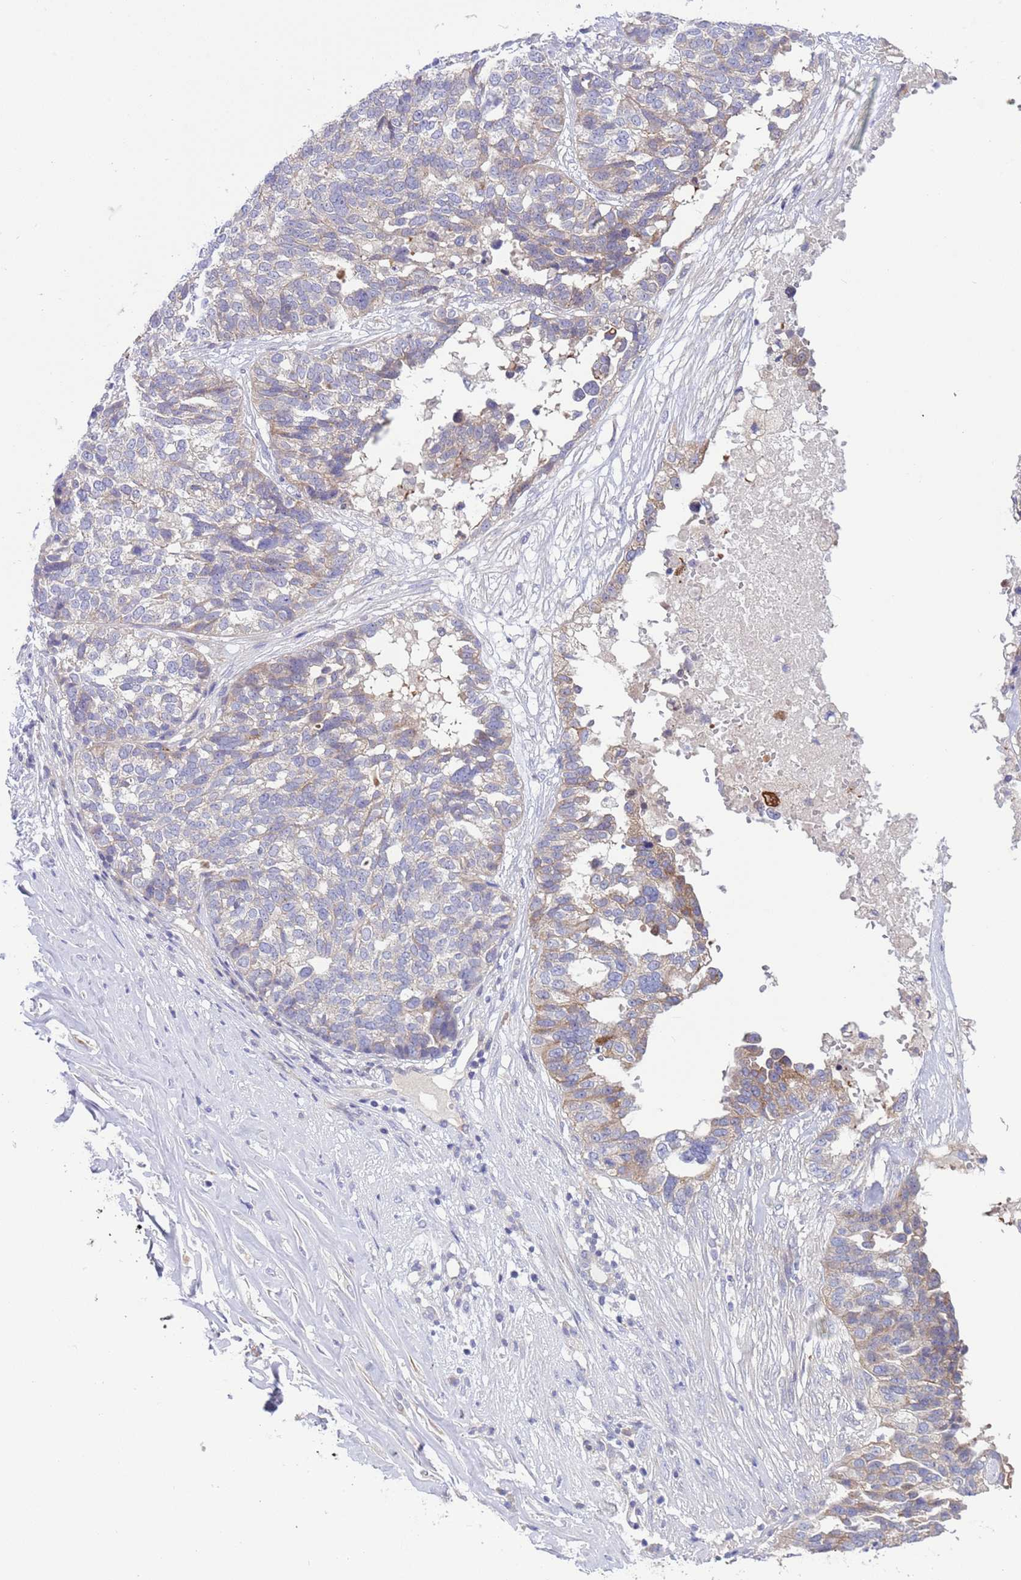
{"staining": {"intensity": "weak", "quantity": "<25%", "location": "cytoplasmic/membranous"}, "tissue": "ovarian cancer", "cell_type": "Tumor cells", "image_type": "cancer", "snomed": [{"axis": "morphology", "description": "Cystadenocarcinoma, serous, NOS"}, {"axis": "topography", "description": "Ovary"}], "caption": "An immunohistochemistry (IHC) image of serous cystadenocarcinoma (ovarian) is shown. There is no staining in tumor cells of serous cystadenocarcinoma (ovarian).", "gene": "GJA10", "patient": {"sex": "female", "age": 59}}